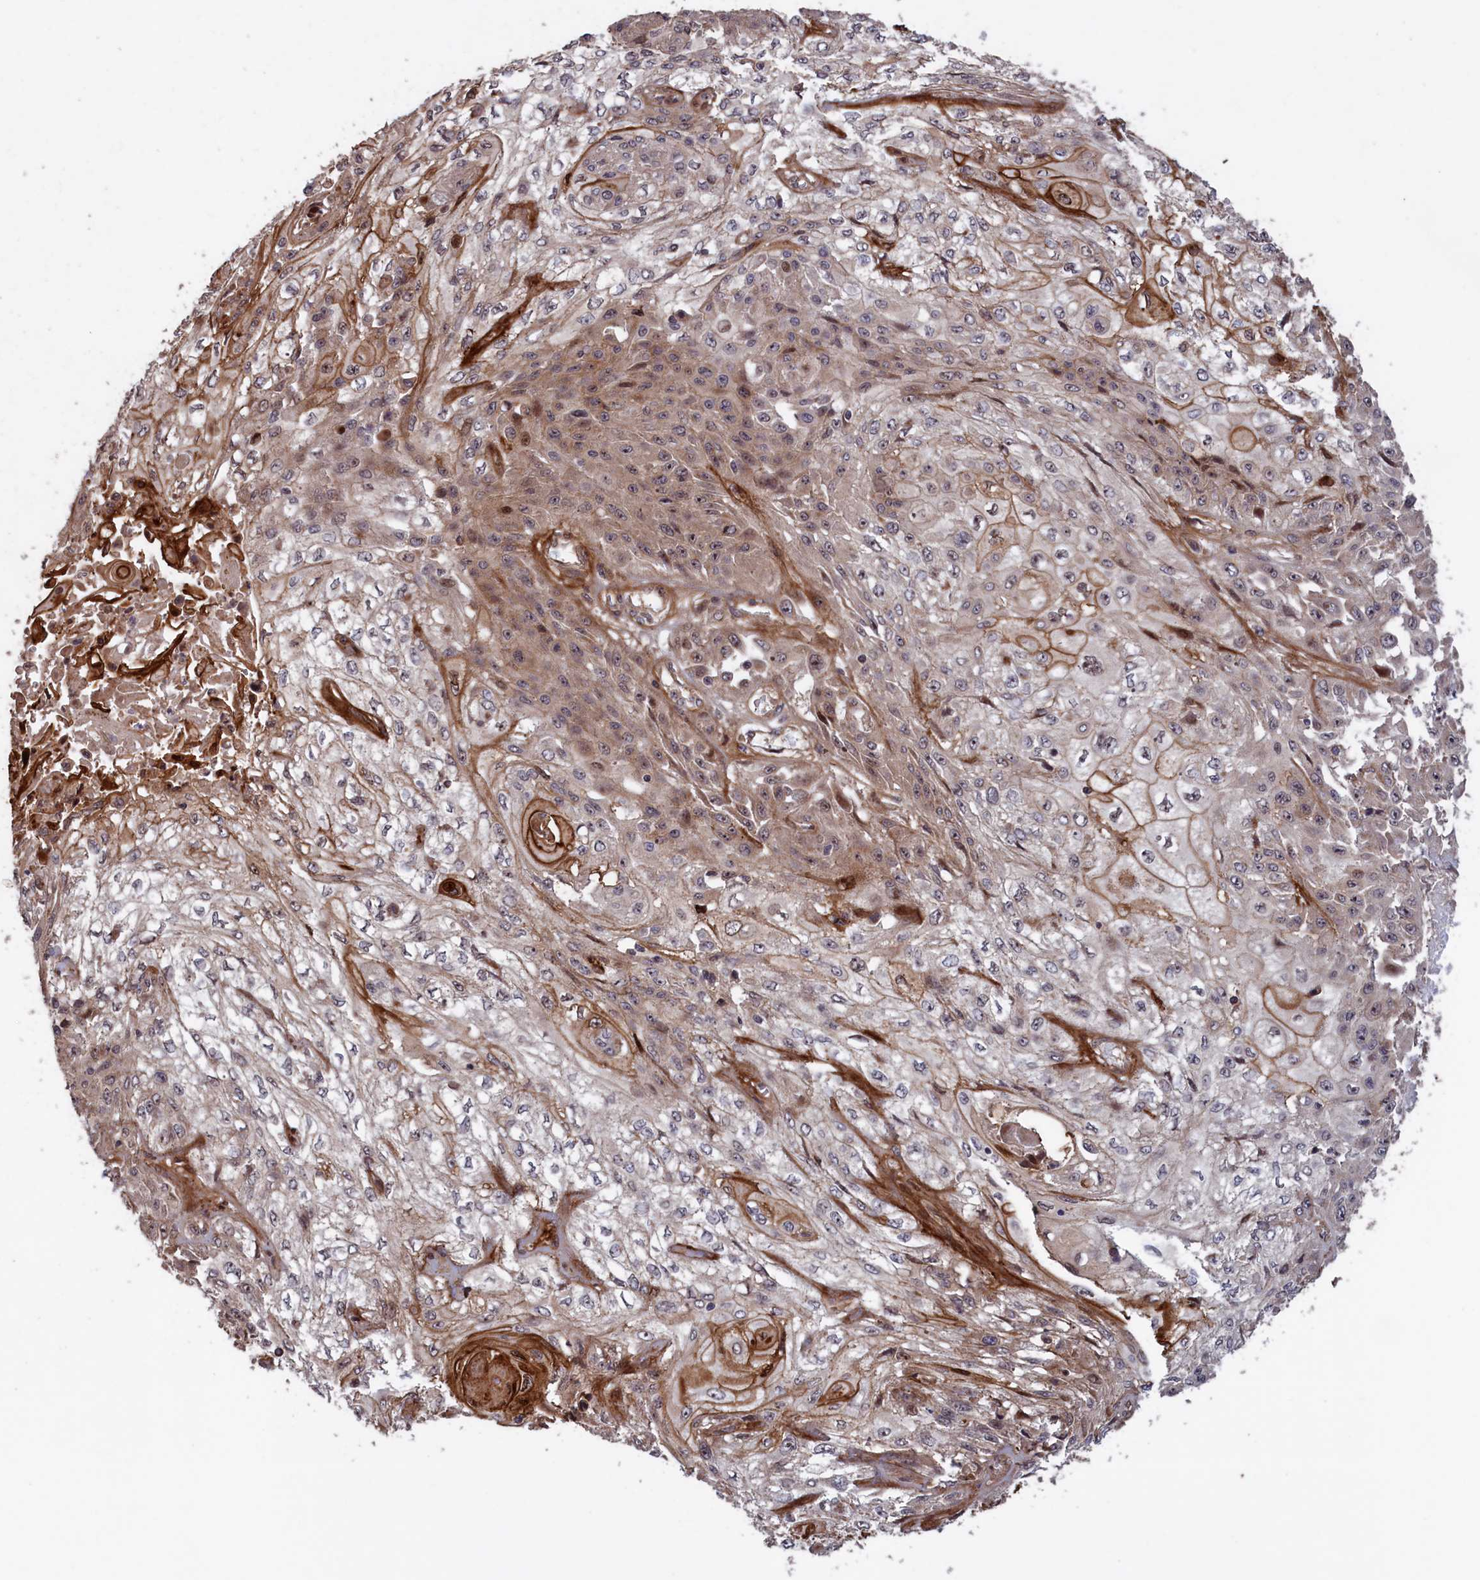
{"staining": {"intensity": "weak", "quantity": "25%-75%", "location": "cytoplasmic/membranous"}, "tissue": "skin cancer", "cell_type": "Tumor cells", "image_type": "cancer", "snomed": [{"axis": "morphology", "description": "Squamous cell carcinoma, NOS"}, {"axis": "morphology", "description": "Squamous cell carcinoma, metastatic, NOS"}, {"axis": "topography", "description": "Skin"}, {"axis": "topography", "description": "Lymph node"}], "caption": "Approximately 25%-75% of tumor cells in skin cancer reveal weak cytoplasmic/membranous protein staining as visualized by brown immunohistochemical staining.", "gene": "LSG1", "patient": {"sex": "male", "age": 75}}